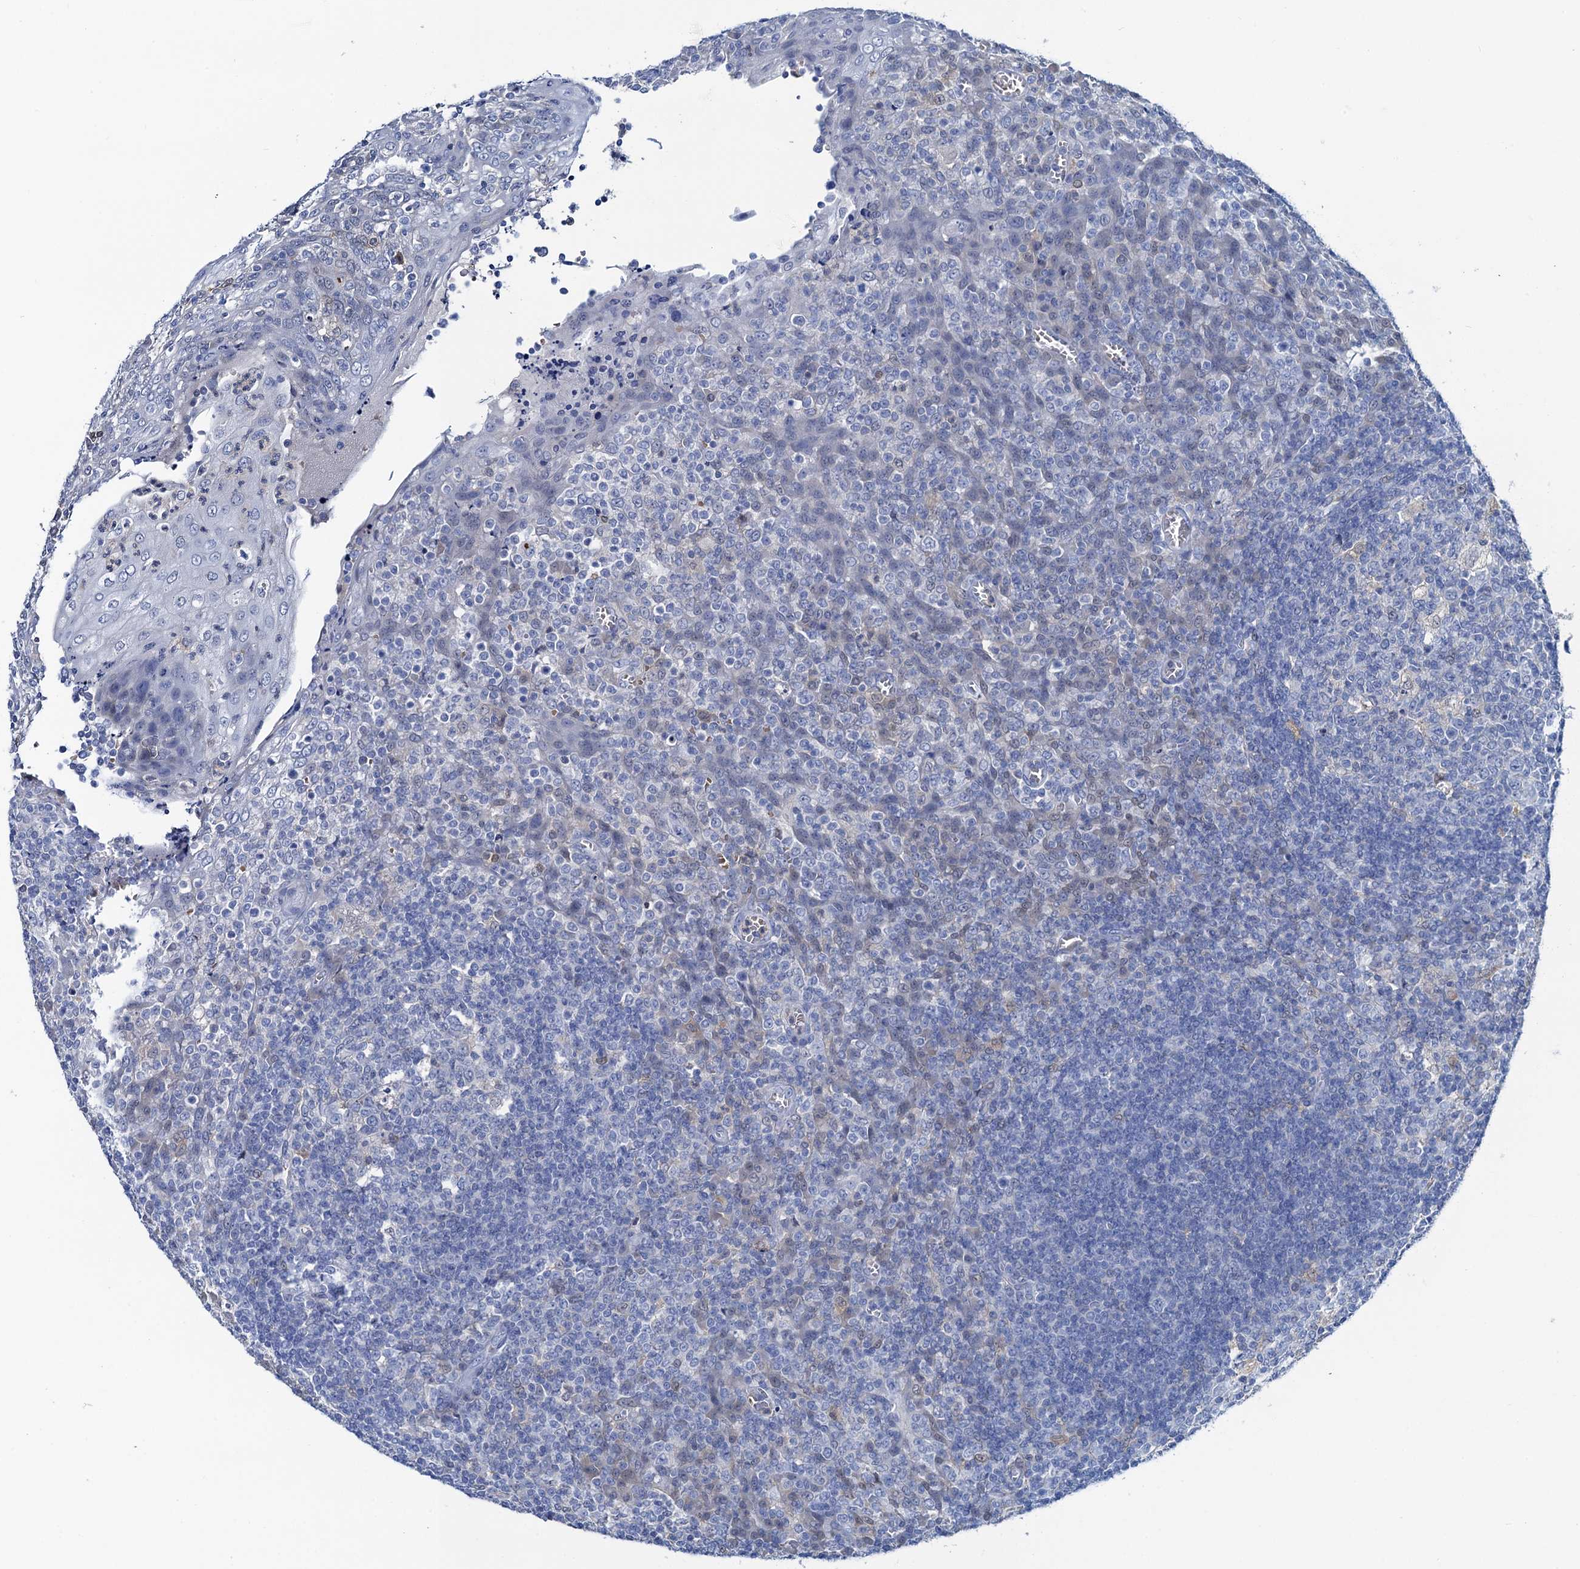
{"staining": {"intensity": "negative", "quantity": "none", "location": "none"}, "tissue": "tonsil", "cell_type": "Germinal center cells", "image_type": "normal", "snomed": [{"axis": "morphology", "description": "Normal tissue, NOS"}, {"axis": "topography", "description": "Tonsil"}], "caption": "Histopathology image shows no significant protein positivity in germinal center cells of benign tonsil.", "gene": "FAH", "patient": {"sex": "female", "age": 19}}